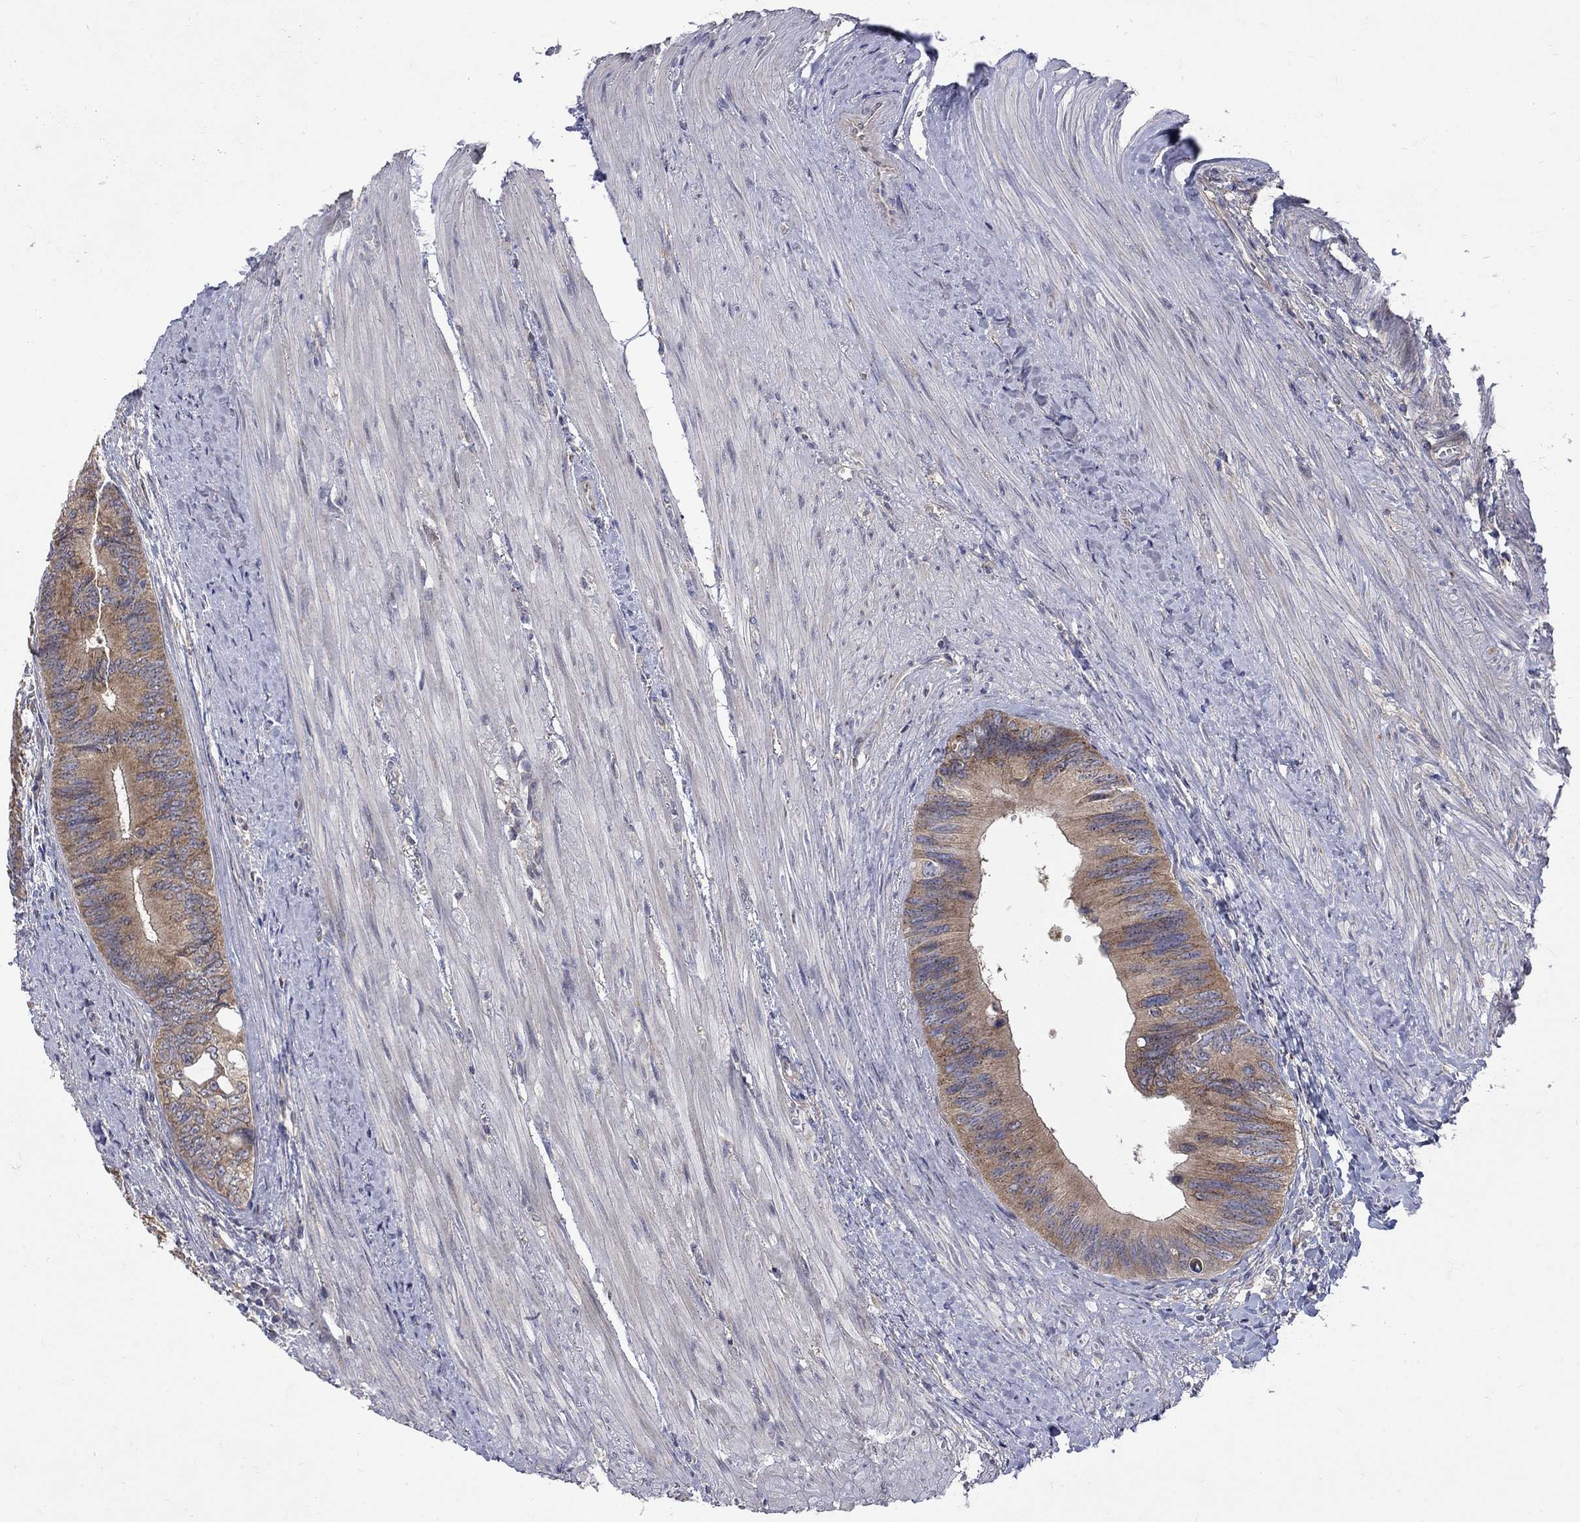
{"staining": {"intensity": "moderate", "quantity": ">75%", "location": "cytoplasmic/membranous"}, "tissue": "colorectal cancer", "cell_type": "Tumor cells", "image_type": "cancer", "snomed": [{"axis": "morphology", "description": "Normal tissue, NOS"}, {"axis": "morphology", "description": "Adenocarcinoma, NOS"}, {"axis": "topography", "description": "Colon"}], "caption": "Human colorectal cancer stained for a protein (brown) exhibits moderate cytoplasmic/membranous positive positivity in about >75% of tumor cells.", "gene": "SH2B1", "patient": {"sex": "male", "age": 65}}